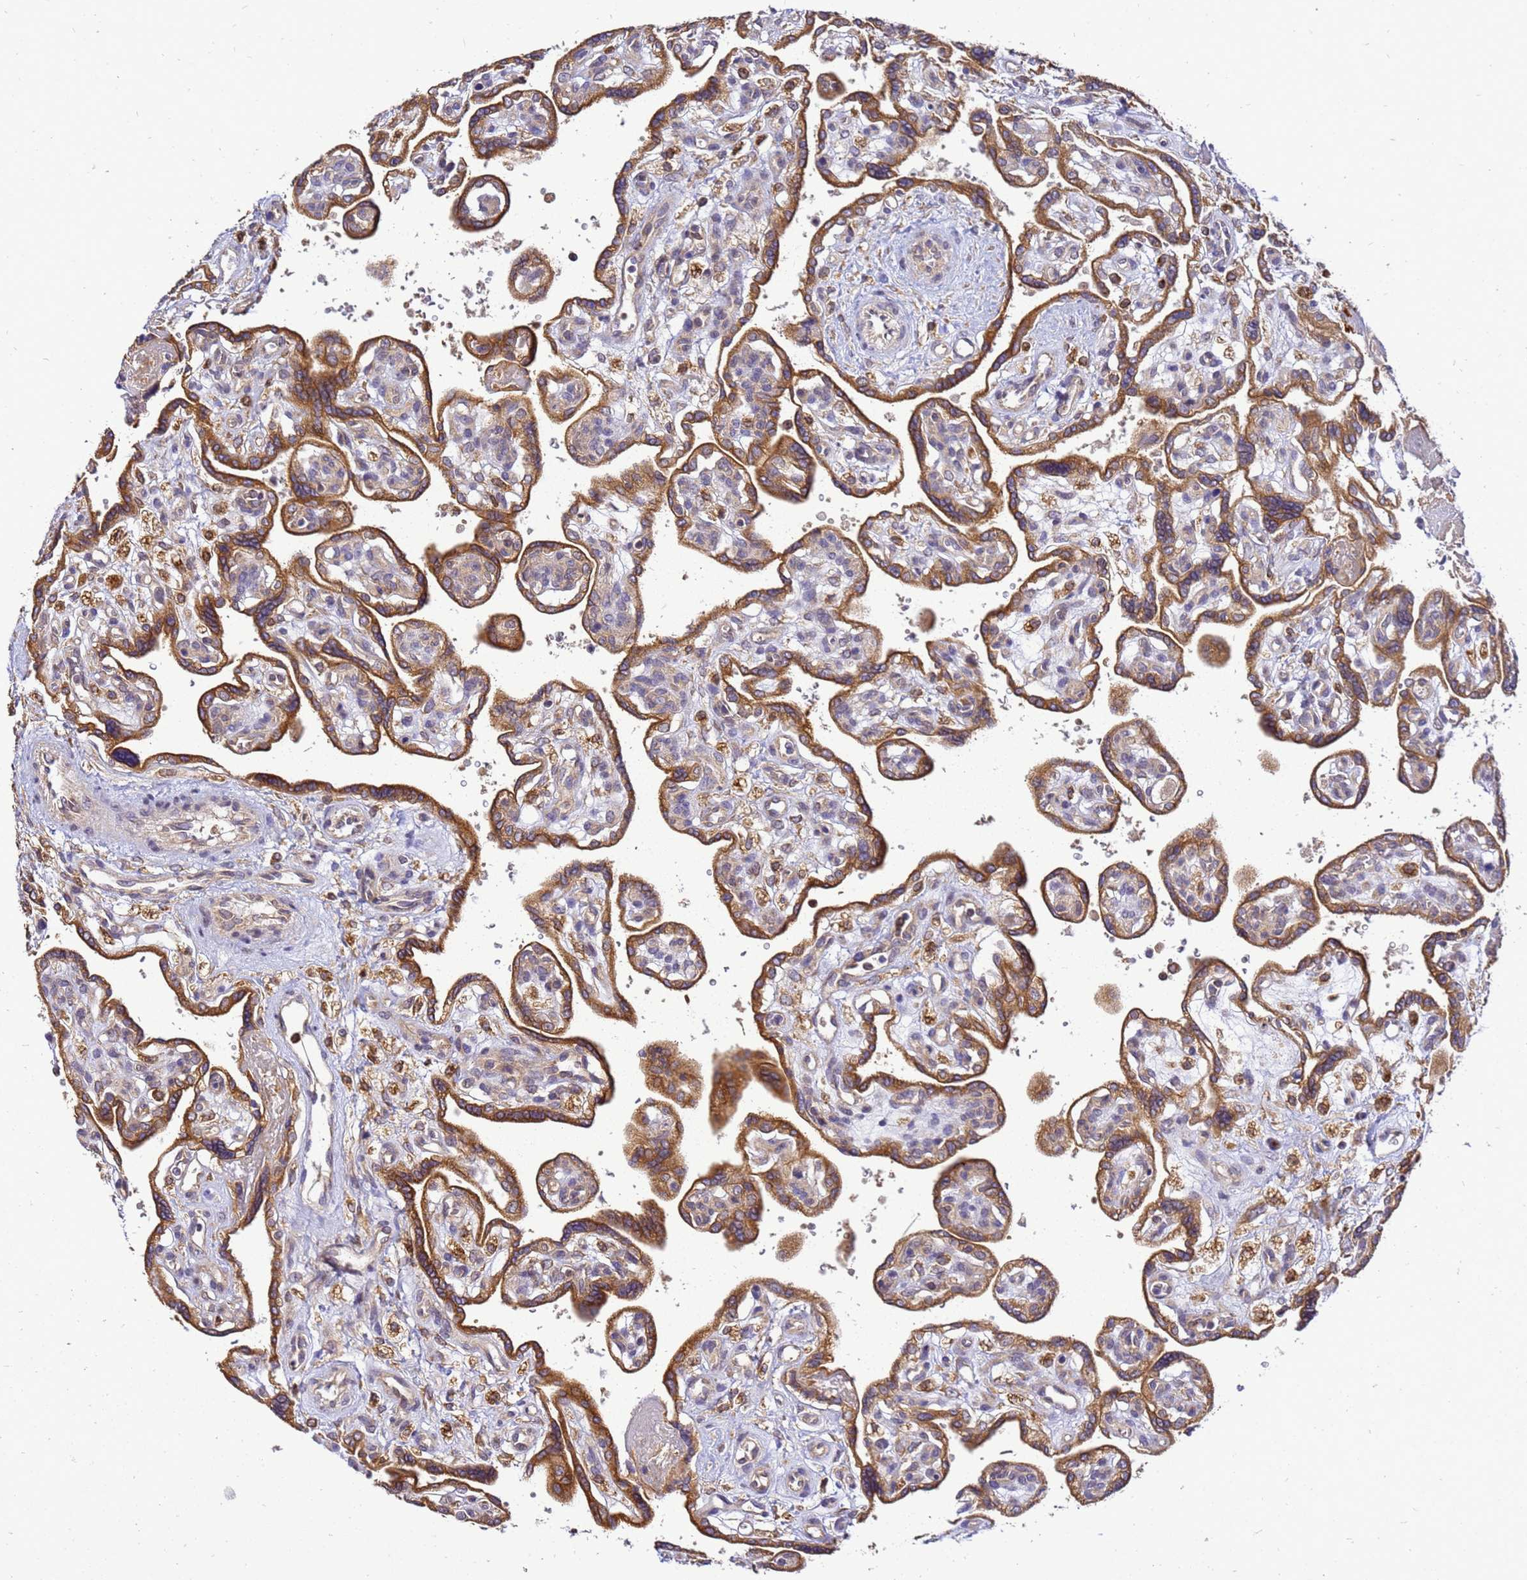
{"staining": {"intensity": "moderate", "quantity": ">75%", "location": "cytoplasmic/membranous"}, "tissue": "placenta", "cell_type": "Trophoblastic cells", "image_type": "normal", "snomed": [{"axis": "morphology", "description": "Normal tissue, NOS"}, {"axis": "topography", "description": "Placenta"}], "caption": "Immunohistochemistry (DAB) staining of unremarkable human placenta reveals moderate cytoplasmic/membranous protein expression in about >75% of trophoblastic cells. Using DAB (brown) and hematoxylin (blue) stains, captured at high magnification using brightfield microscopy.", "gene": "ADPGK", "patient": {"sex": "female", "age": 39}}